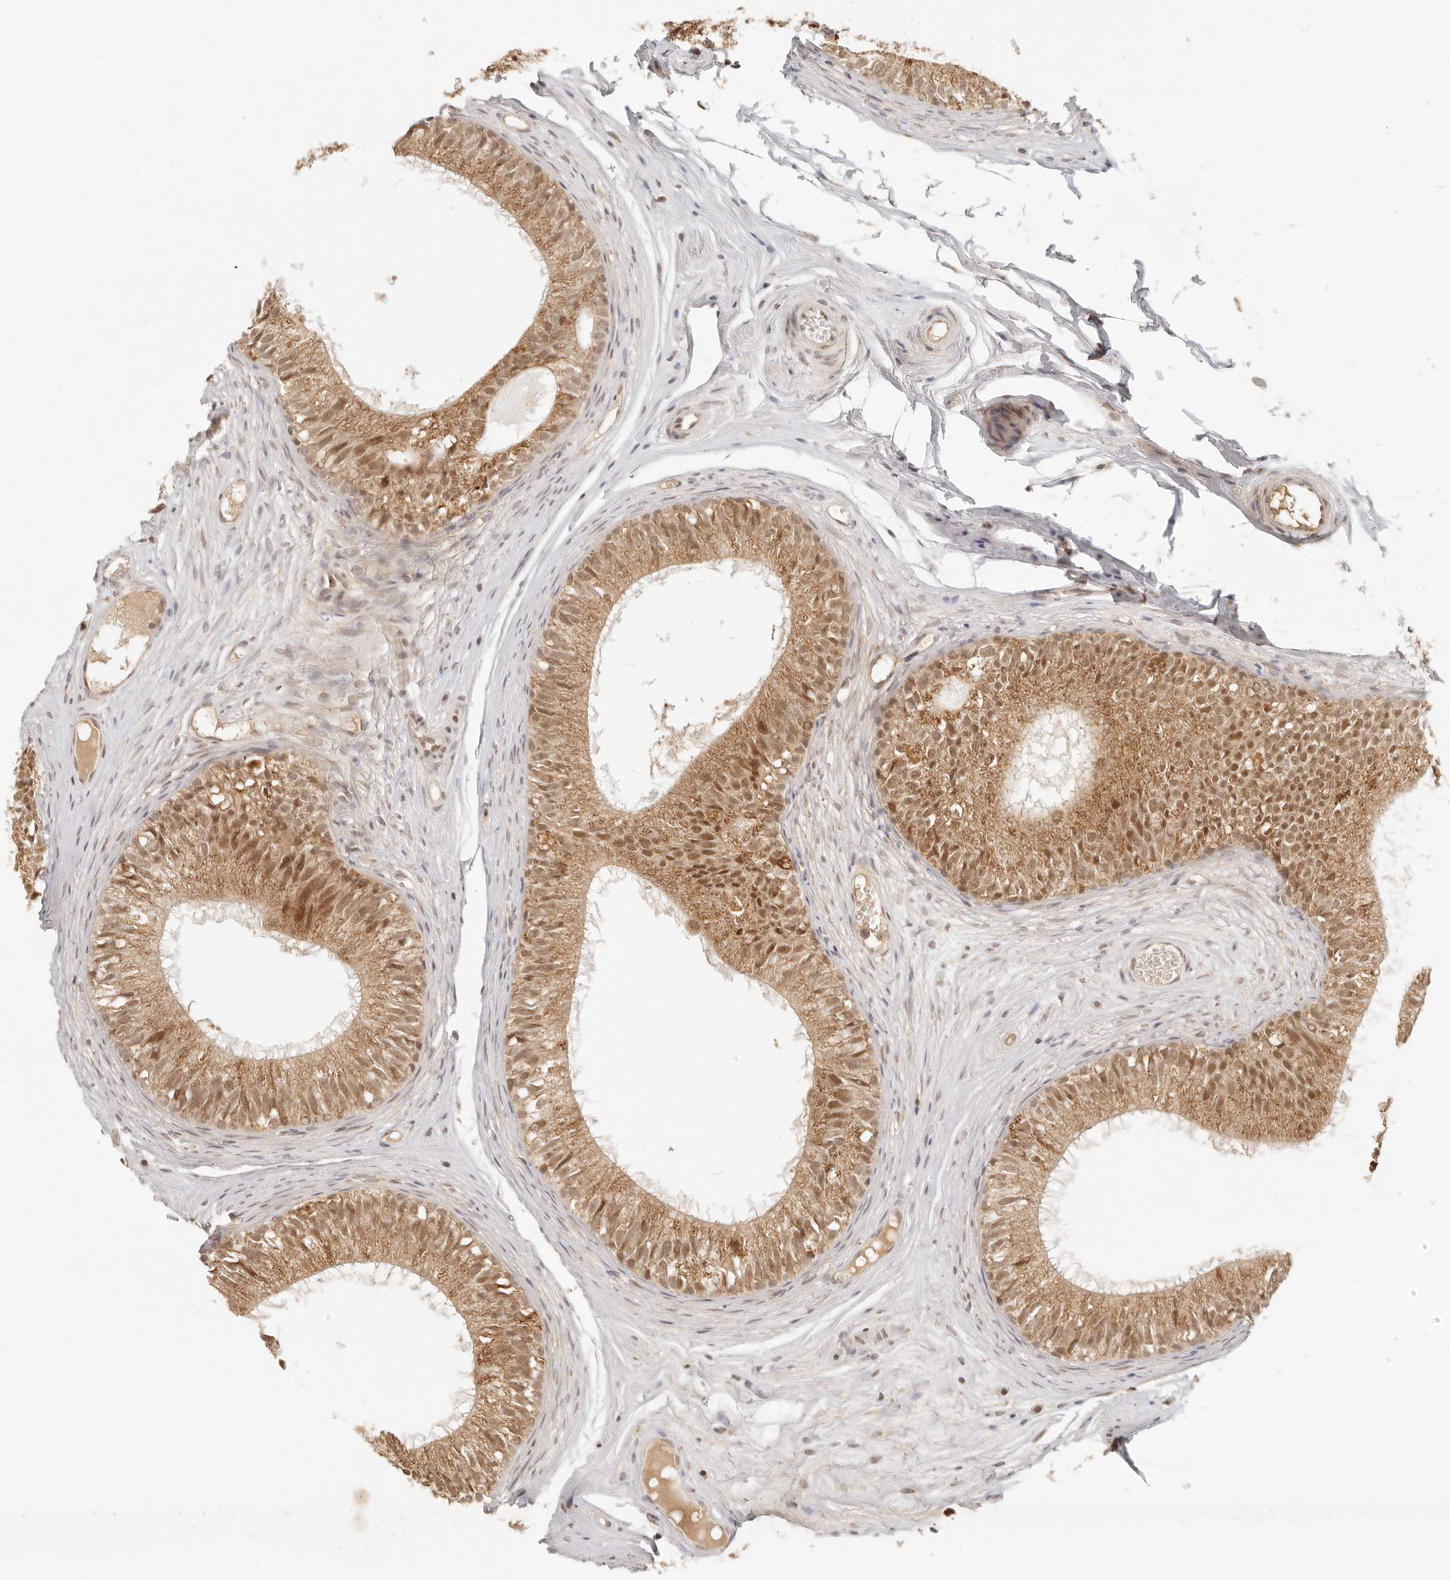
{"staining": {"intensity": "moderate", "quantity": ">75%", "location": "cytoplasmic/membranous,nuclear"}, "tissue": "epididymis", "cell_type": "Glandular cells", "image_type": "normal", "snomed": [{"axis": "morphology", "description": "Normal tissue, NOS"}, {"axis": "morphology", "description": "Seminoma in situ"}, {"axis": "topography", "description": "Testis"}, {"axis": "topography", "description": "Epididymis"}], "caption": "This micrograph shows benign epididymis stained with immunohistochemistry (IHC) to label a protein in brown. The cytoplasmic/membranous,nuclear of glandular cells show moderate positivity for the protein. Nuclei are counter-stained blue.", "gene": "INTS11", "patient": {"sex": "male", "age": 28}}